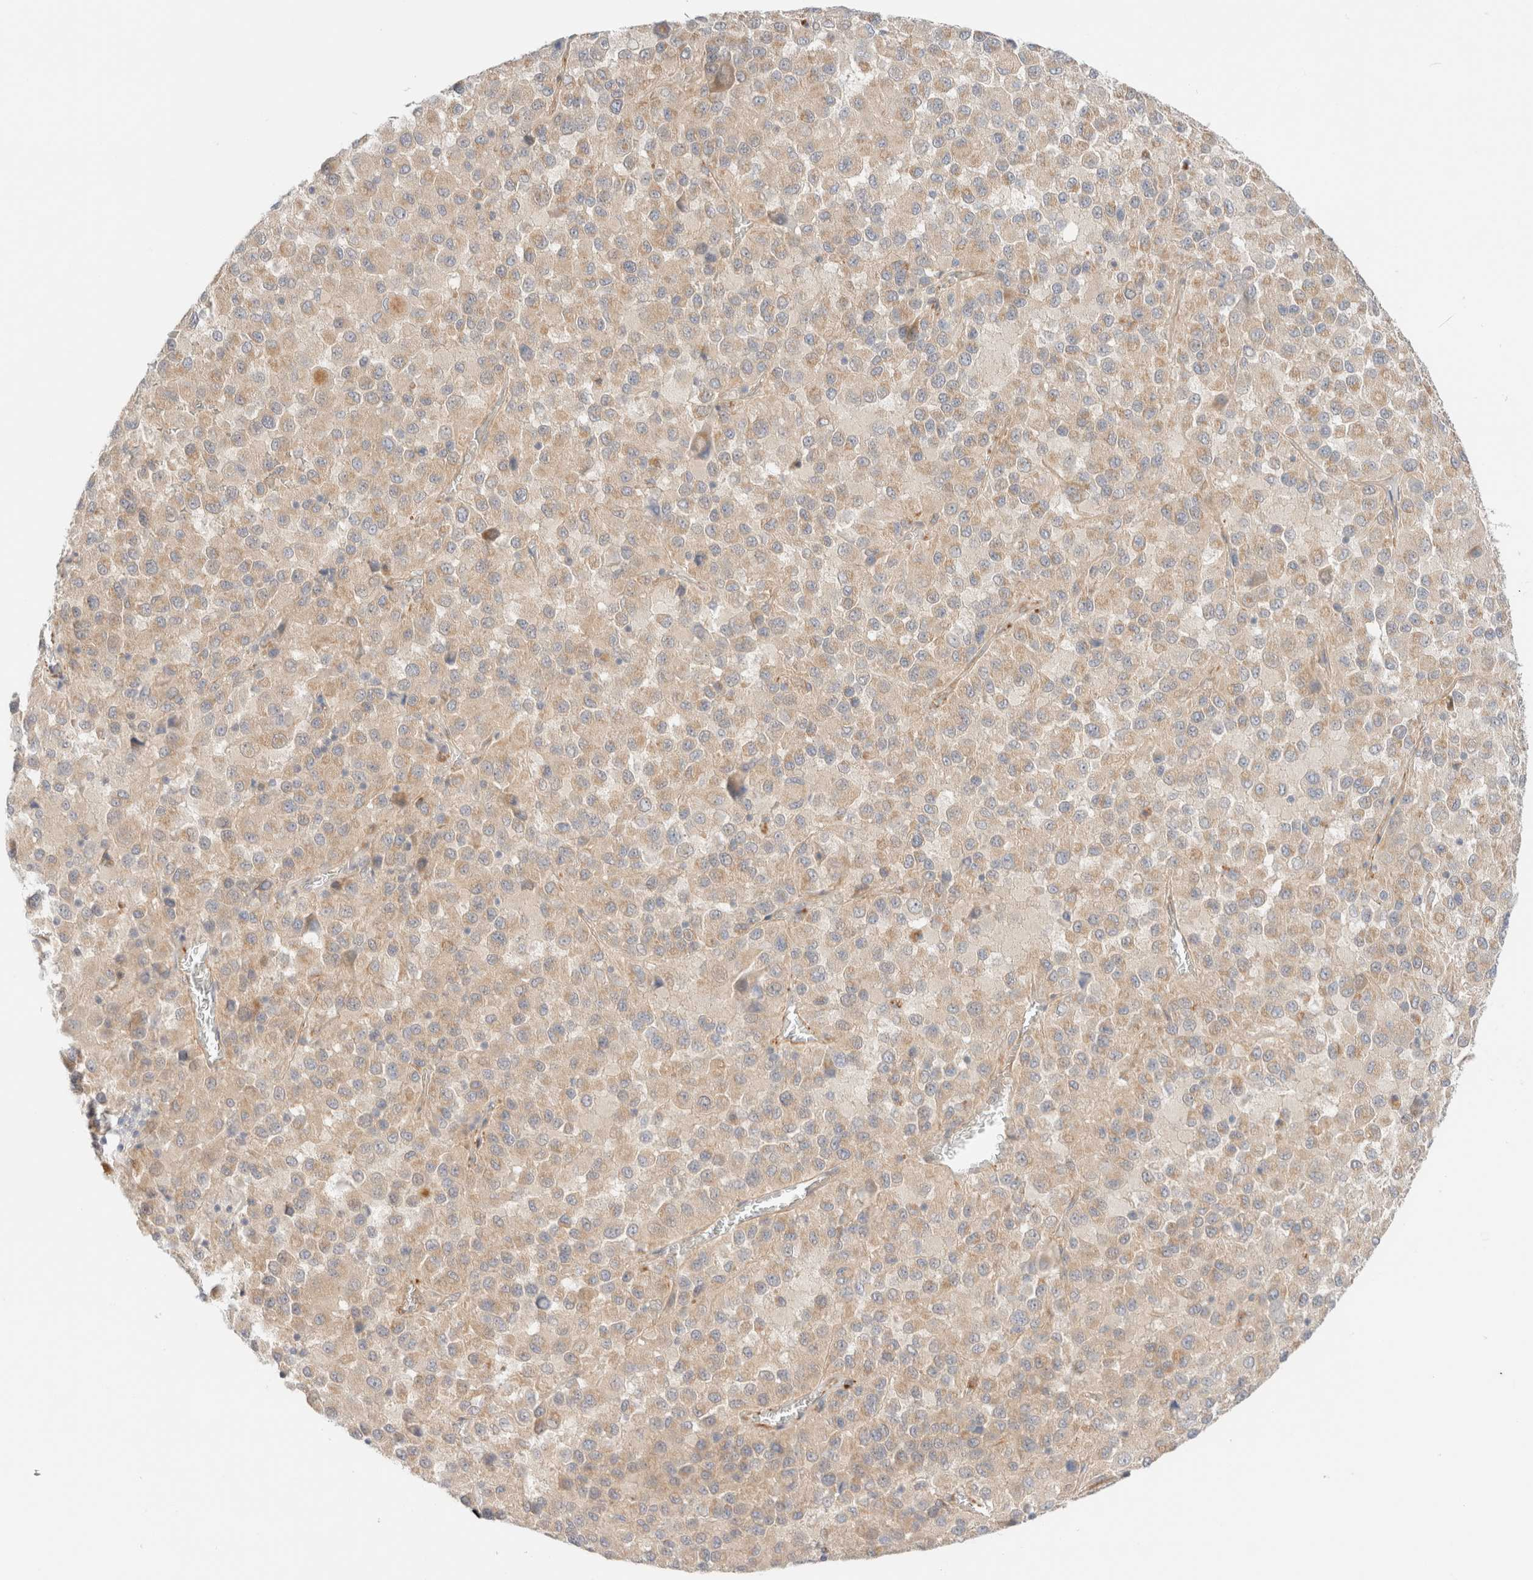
{"staining": {"intensity": "weak", "quantity": ">75%", "location": "cytoplasmic/membranous"}, "tissue": "melanoma", "cell_type": "Tumor cells", "image_type": "cancer", "snomed": [{"axis": "morphology", "description": "Malignant melanoma, Metastatic site"}, {"axis": "topography", "description": "Lung"}], "caption": "Brown immunohistochemical staining in human melanoma demonstrates weak cytoplasmic/membranous expression in approximately >75% of tumor cells. The staining is performed using DAB brown chromogen to label protein expression. The nuclei are counter-stained blue using hematoxylin.", "gene": "UNC13B", "patient": {"sex": "male", "age": 64}}